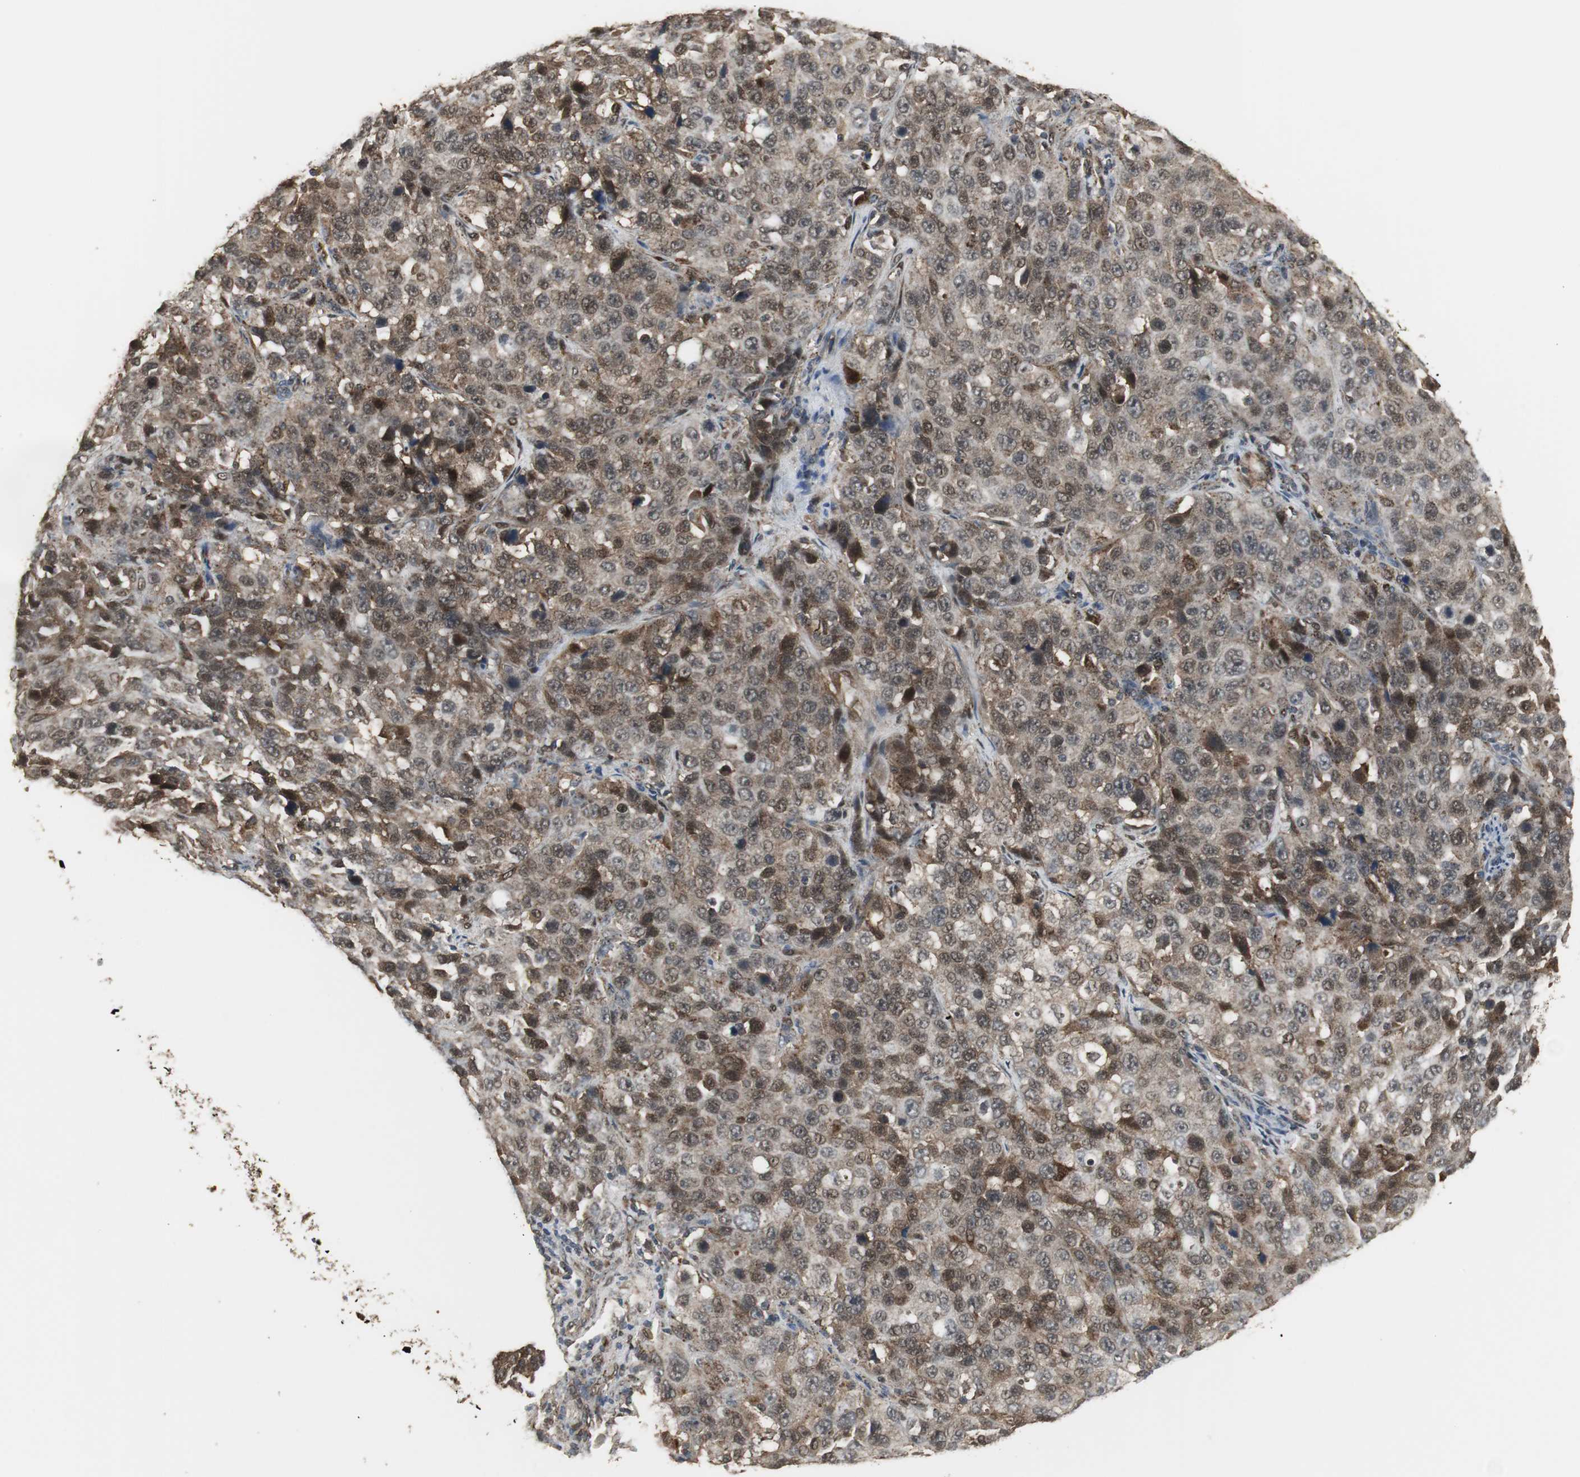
{"staining": {"intensity": "strong", "quantity": ">75%", "location": "cytoplasmic/membranous,nuclear"}, "tissue": "stomach cancer", "cell_type": "Tumor cells", "image_type": "cancer", "snomed": [{"axis": "morphology", "description": "Normal tissue, NOS"}, {"axis": "morphology", "description": "Adenocarcinoma, NOS"}, {"axis": "topography", "description": "Stomach"}], "caption": "A brown stain highlights strong cytoplasmic/membranous and nuclear expression of a protein in human stomach cancer tumor cells.", "gene": "PLIN3", "patient": {"sex": "male", "age": 48}}